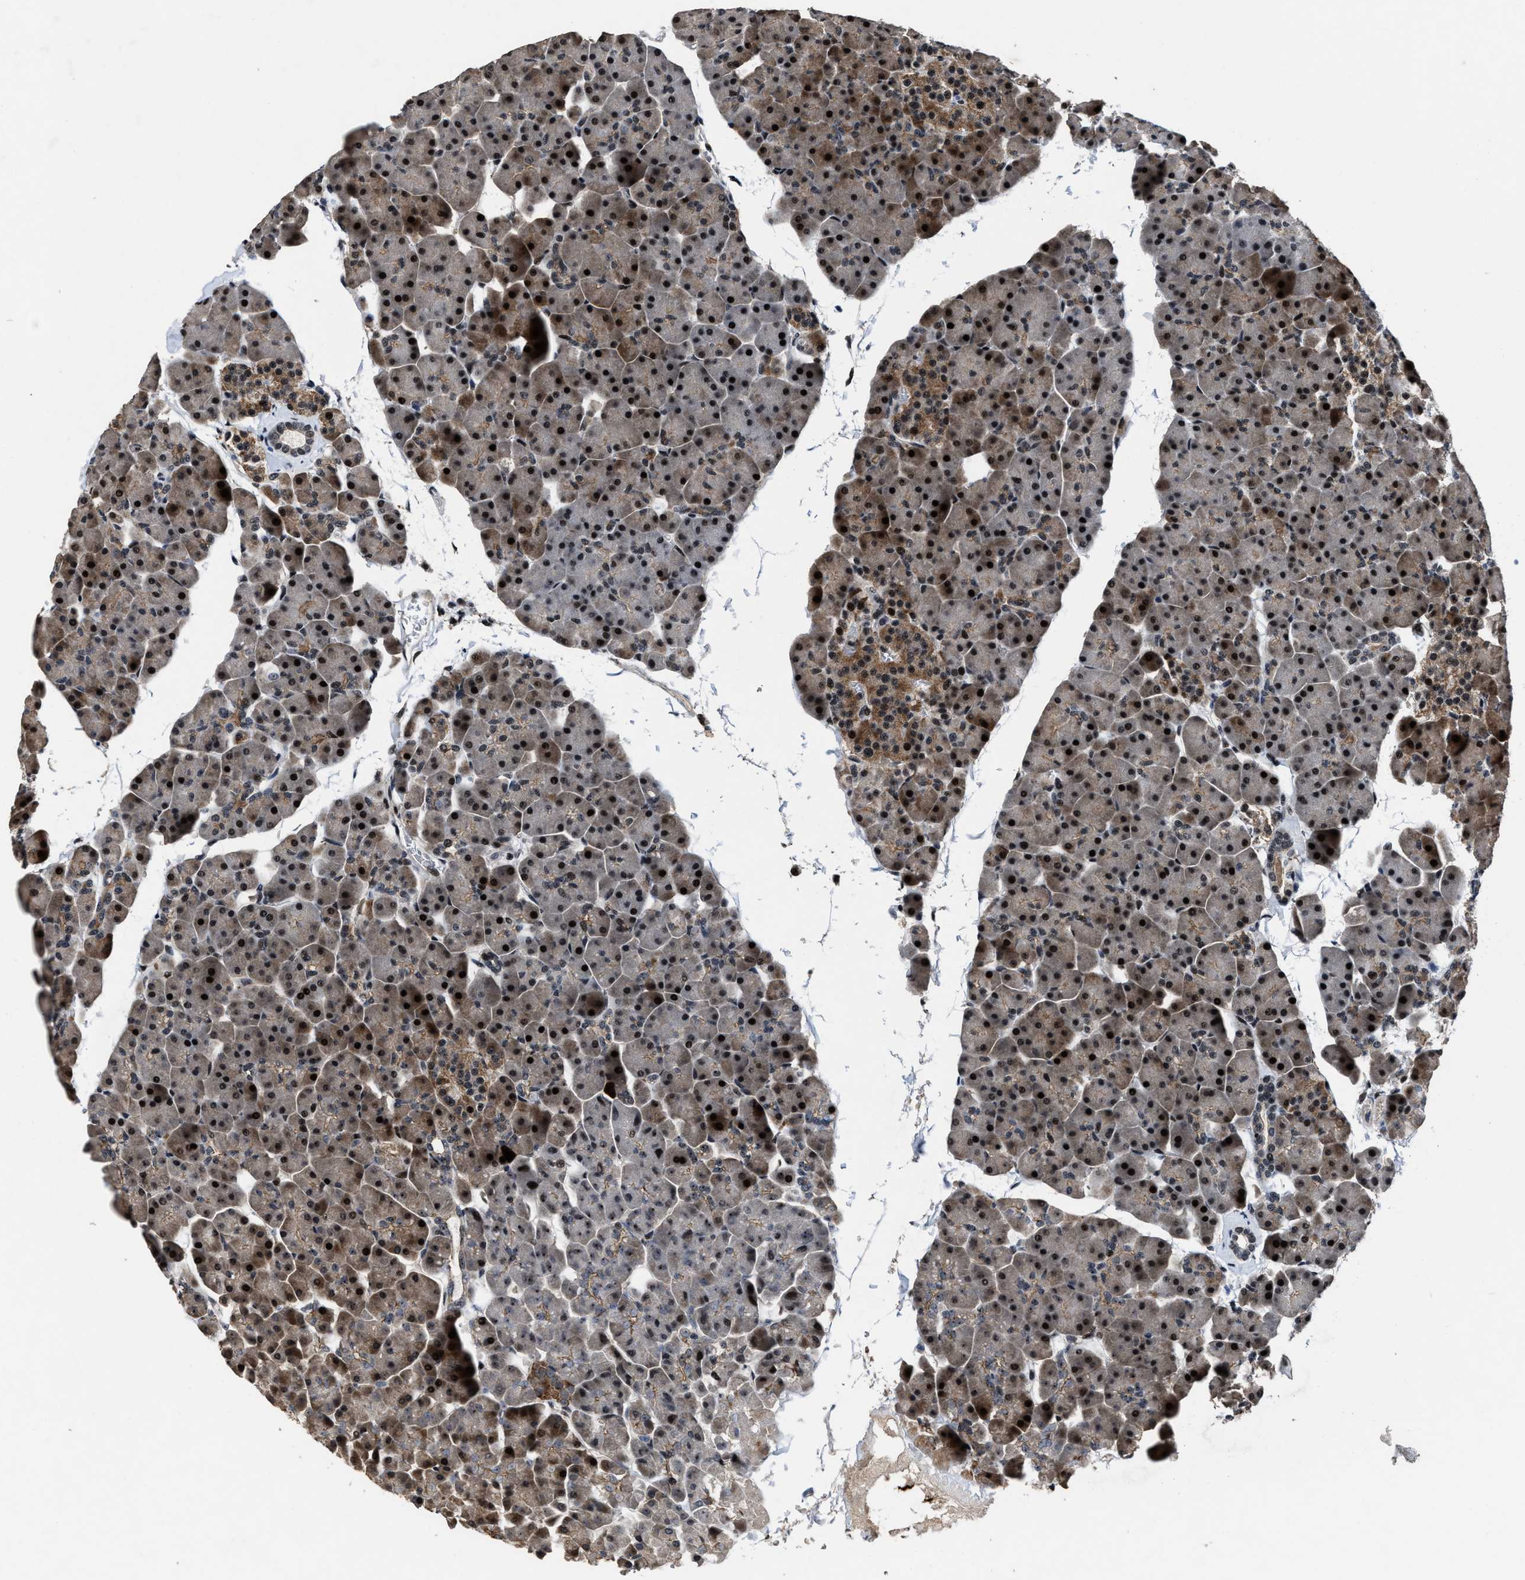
{"staining": {"intensity": "strong", "quantity": ">75%", "location": "nuclear"}, "tissue": "pancreas", "cell_type": "Exocrine glandular cells", "image_type": "normal", "snomed": [{"axis": "morphology", "description": "Normal tissue, NOS"}, {"axis": "topography", "description": "Pancreas"}], "caption": "Protein analysis of unremarkable pancreas demonstrates strong nuclear staining in about >75% of exocrine glandular cells. (IHC, brightfield microscopy, high magnification).", "gene": "ZNF233", "patient": {"sex": "male", "age": 35}}